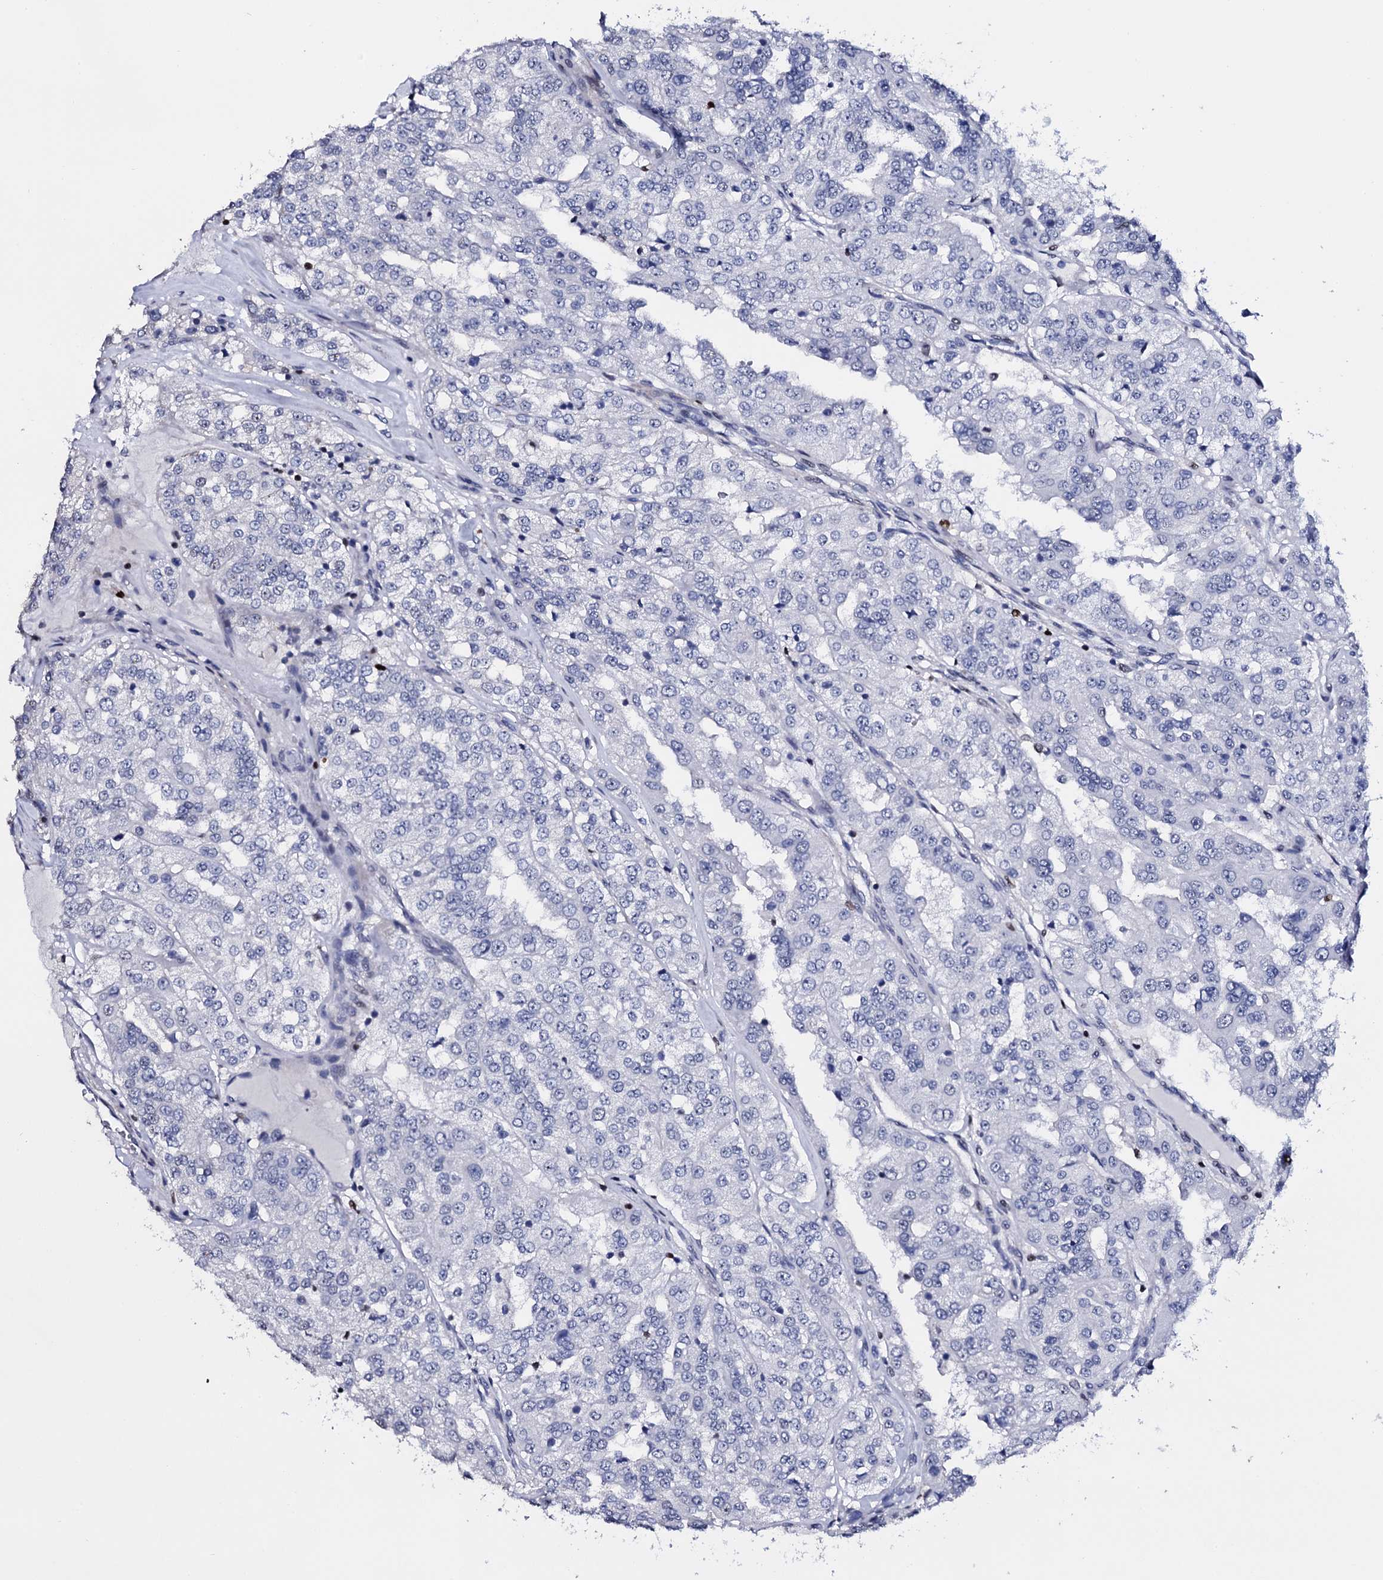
{"staining": {"intensity": "negative", "quantity": "none", "location": "none"}, "tissue": "renal cancer", "cell_type": "Tumor cells", "image_type": "cancer", "snomed": [{"axis": "morphology", "description": "Adenocarcinoma, NOS"}, {"axis": "topography", "description": "Kidney"}], "caption": "Protein analysis of renal adenocarcinoma exhibits no significant positivity in tumor cells.", "gene": "NPM2", "patient": {"sex": "female", "age": 63}}